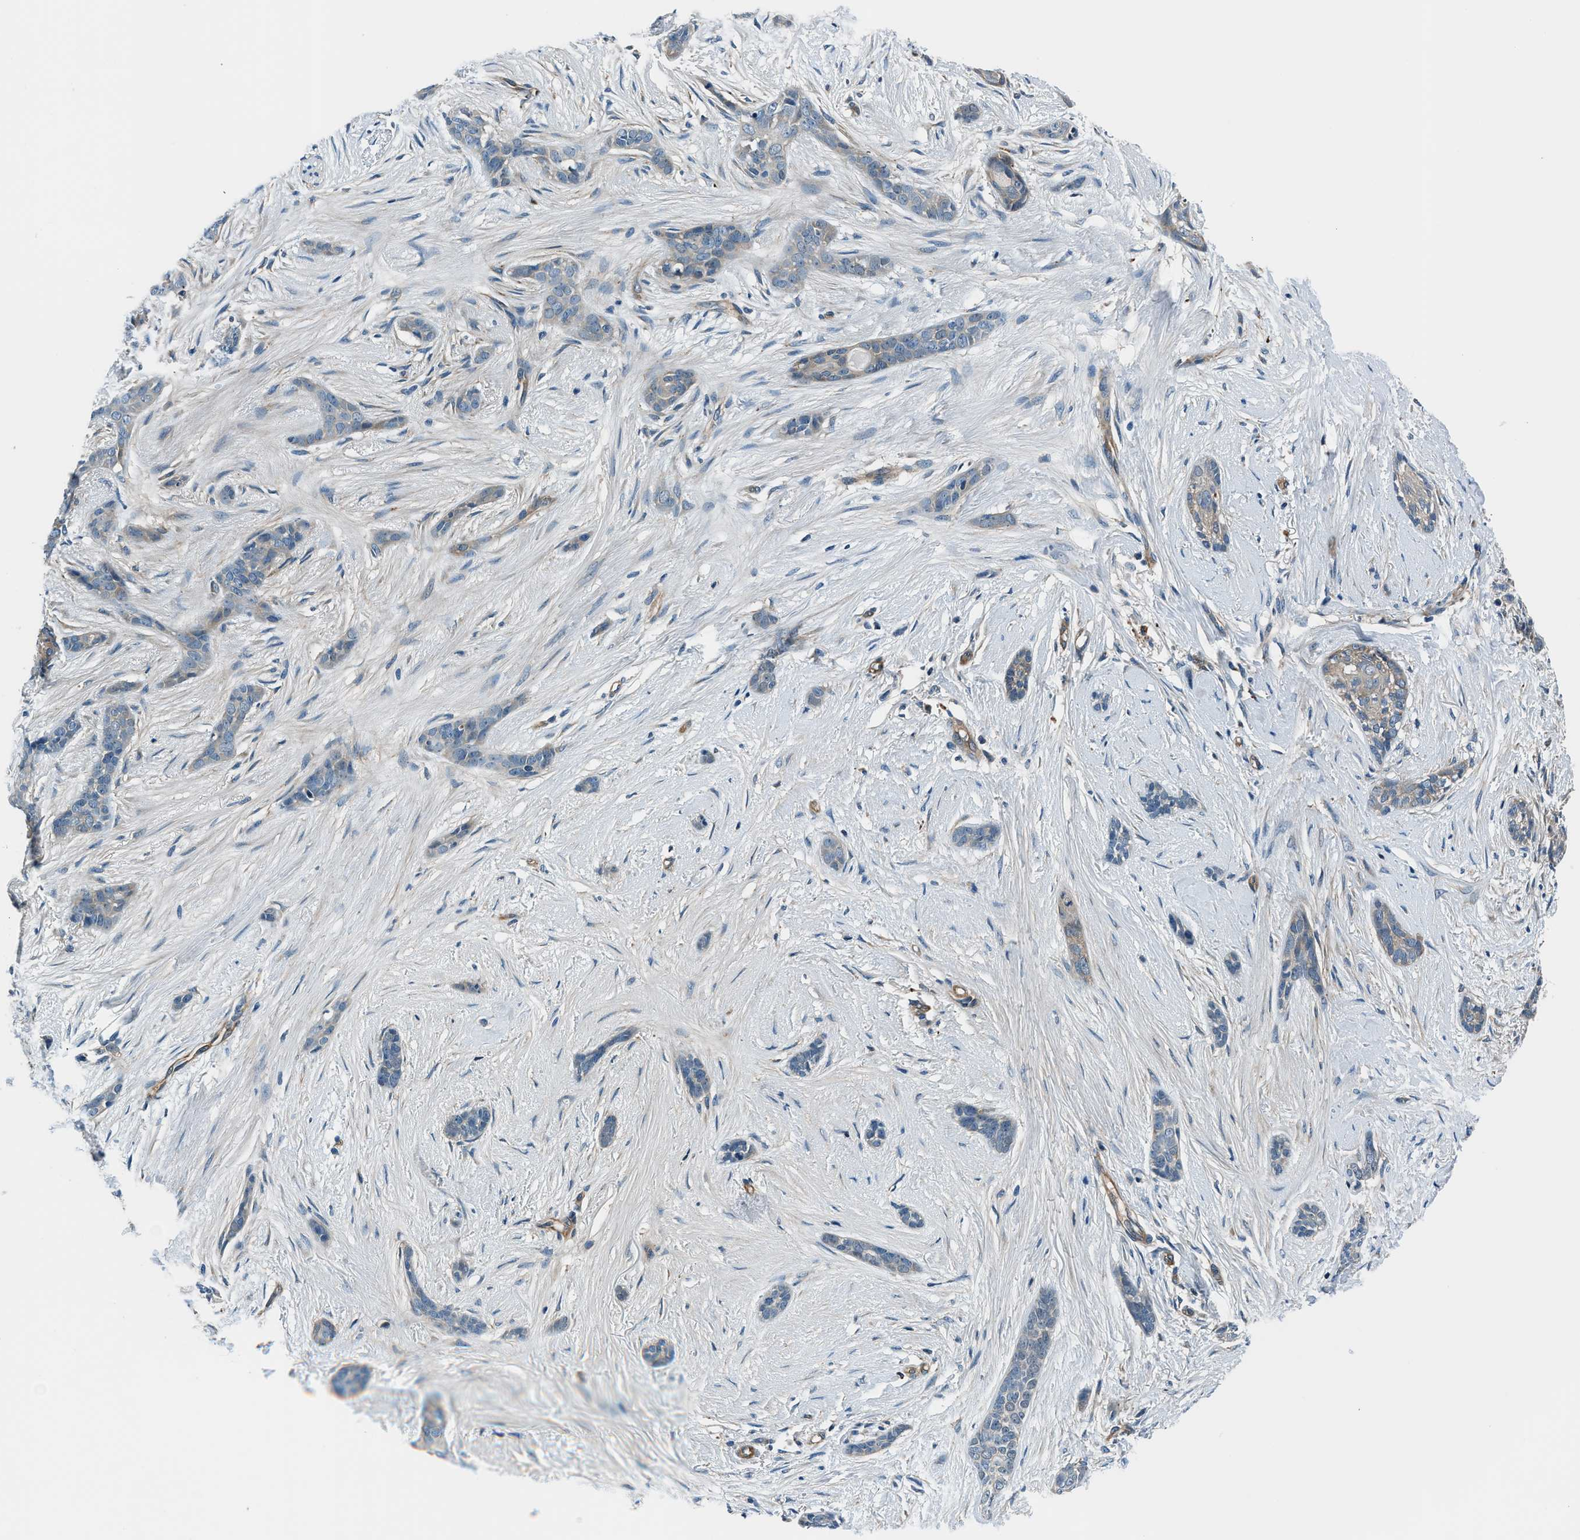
{"staining": {"intensity": "weak", "quantity": "<25%", "location": "cytoplasmic/membranous"}, "tissue": "skin cancer", "cell_type": "Tumor cells", "image_type": "cancer", "snomed": [{"axis": "morphology", "description": "Basal cell carcinoma"}, {"axis": "morphology", "description": "Adnexal tumor, benign"}, {"axis": "topography", "description": "Skin"}], "caption": "Skin cancer (basal cell carcinoma) was stained to show a protein in brown. There is no significant staining in tumor cells.", "gene": "SLC19A2", "patient": {"sex": "female", "age": 42}}